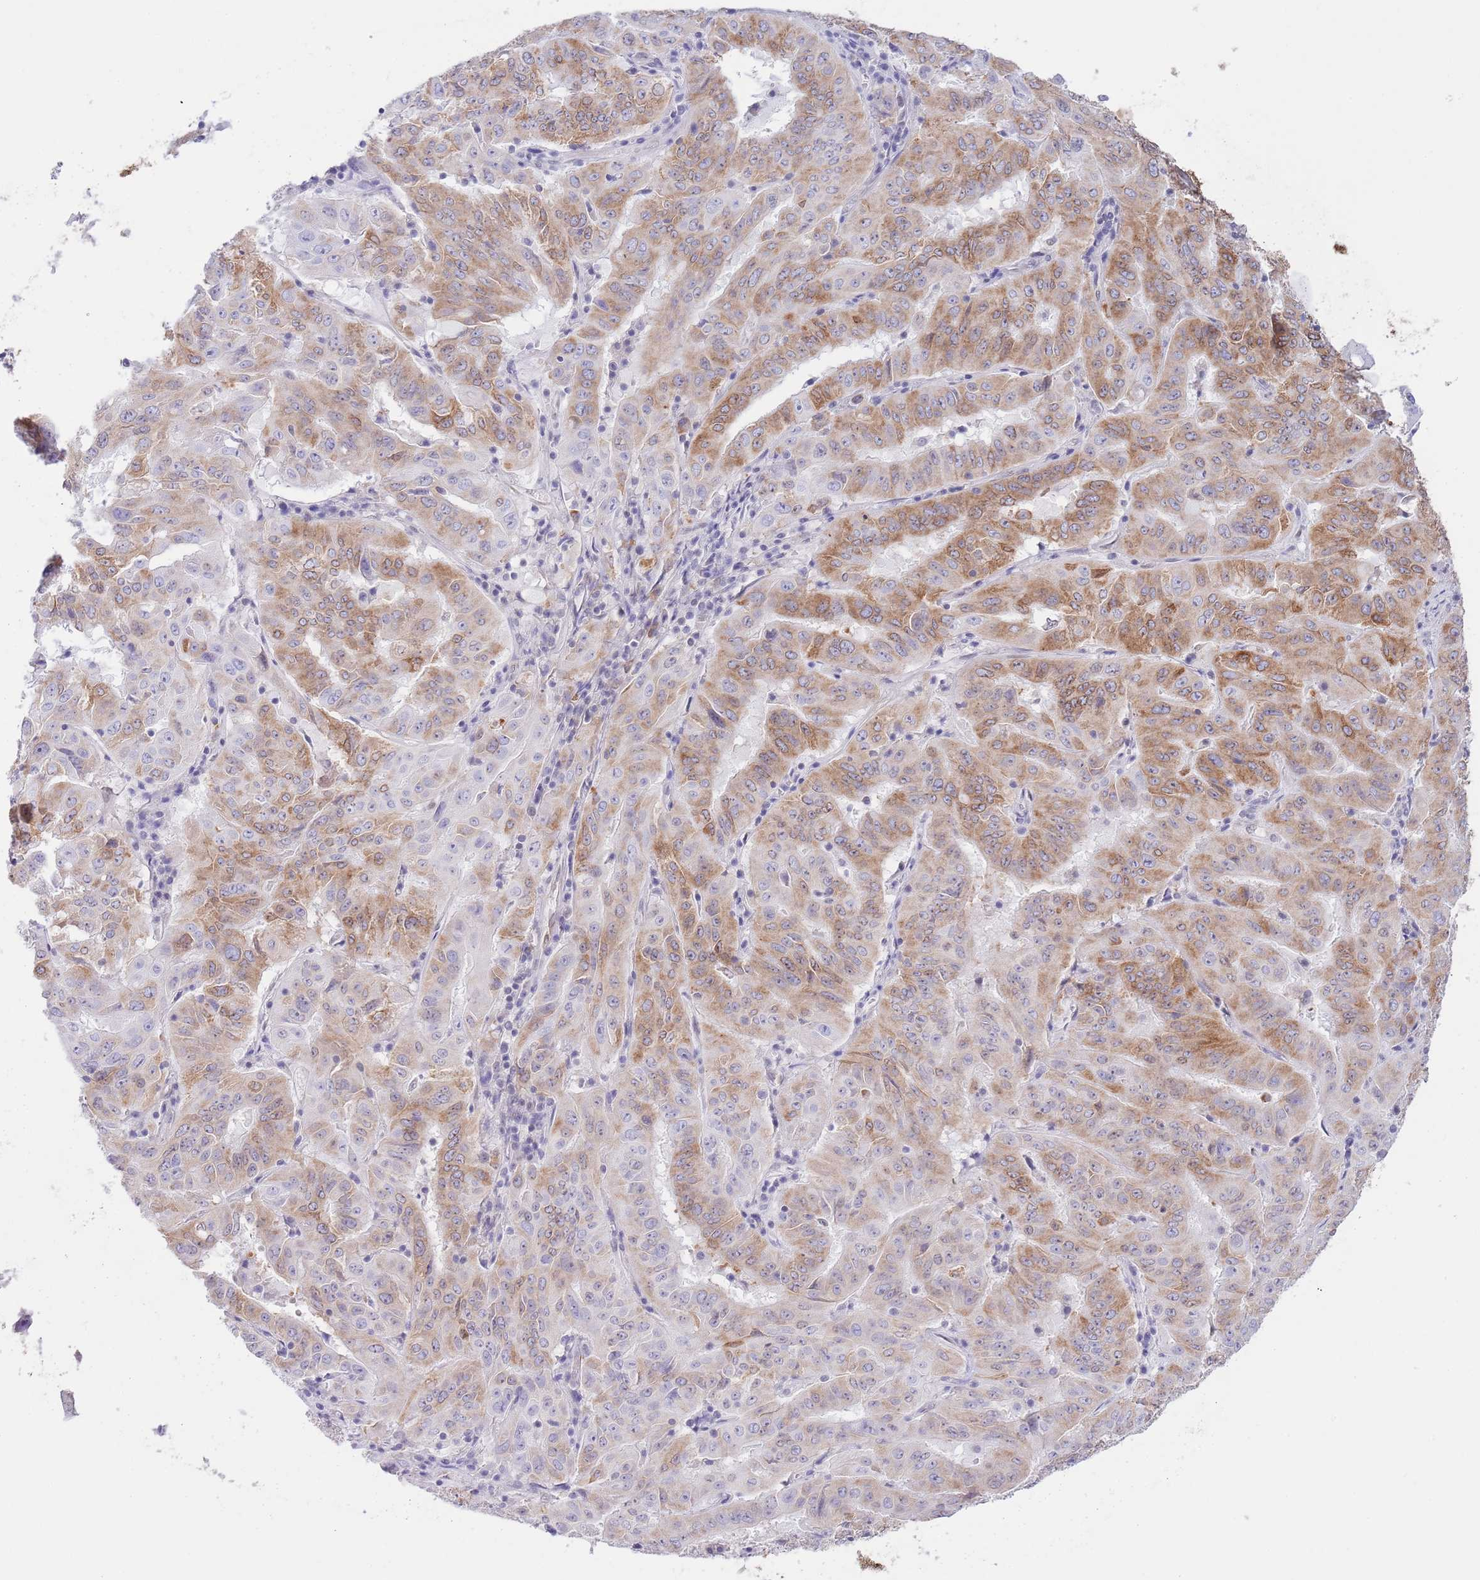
{"staining": {"intensity": "moderate", "quantity": "25%-75%", "location": "cytoplasmic/membranous"}, "tissue": "pancreatic cancer", "cell_type": "Tumor cells", "image_type": "cancer", "snomed": [{"axis": "morphology", "description": "Adenocarcinoma, NOS"}, {"axis": "topography", "description": "Pancreas"}], "caption": "Tumor cells exhibit moderate cytoplasmic/membranous staining in about 25%-75% of cells in pancreatic cancer (adenocarcinoma).", "gene": "EBPL", "patient": {"sex": "male", "age": 63}}